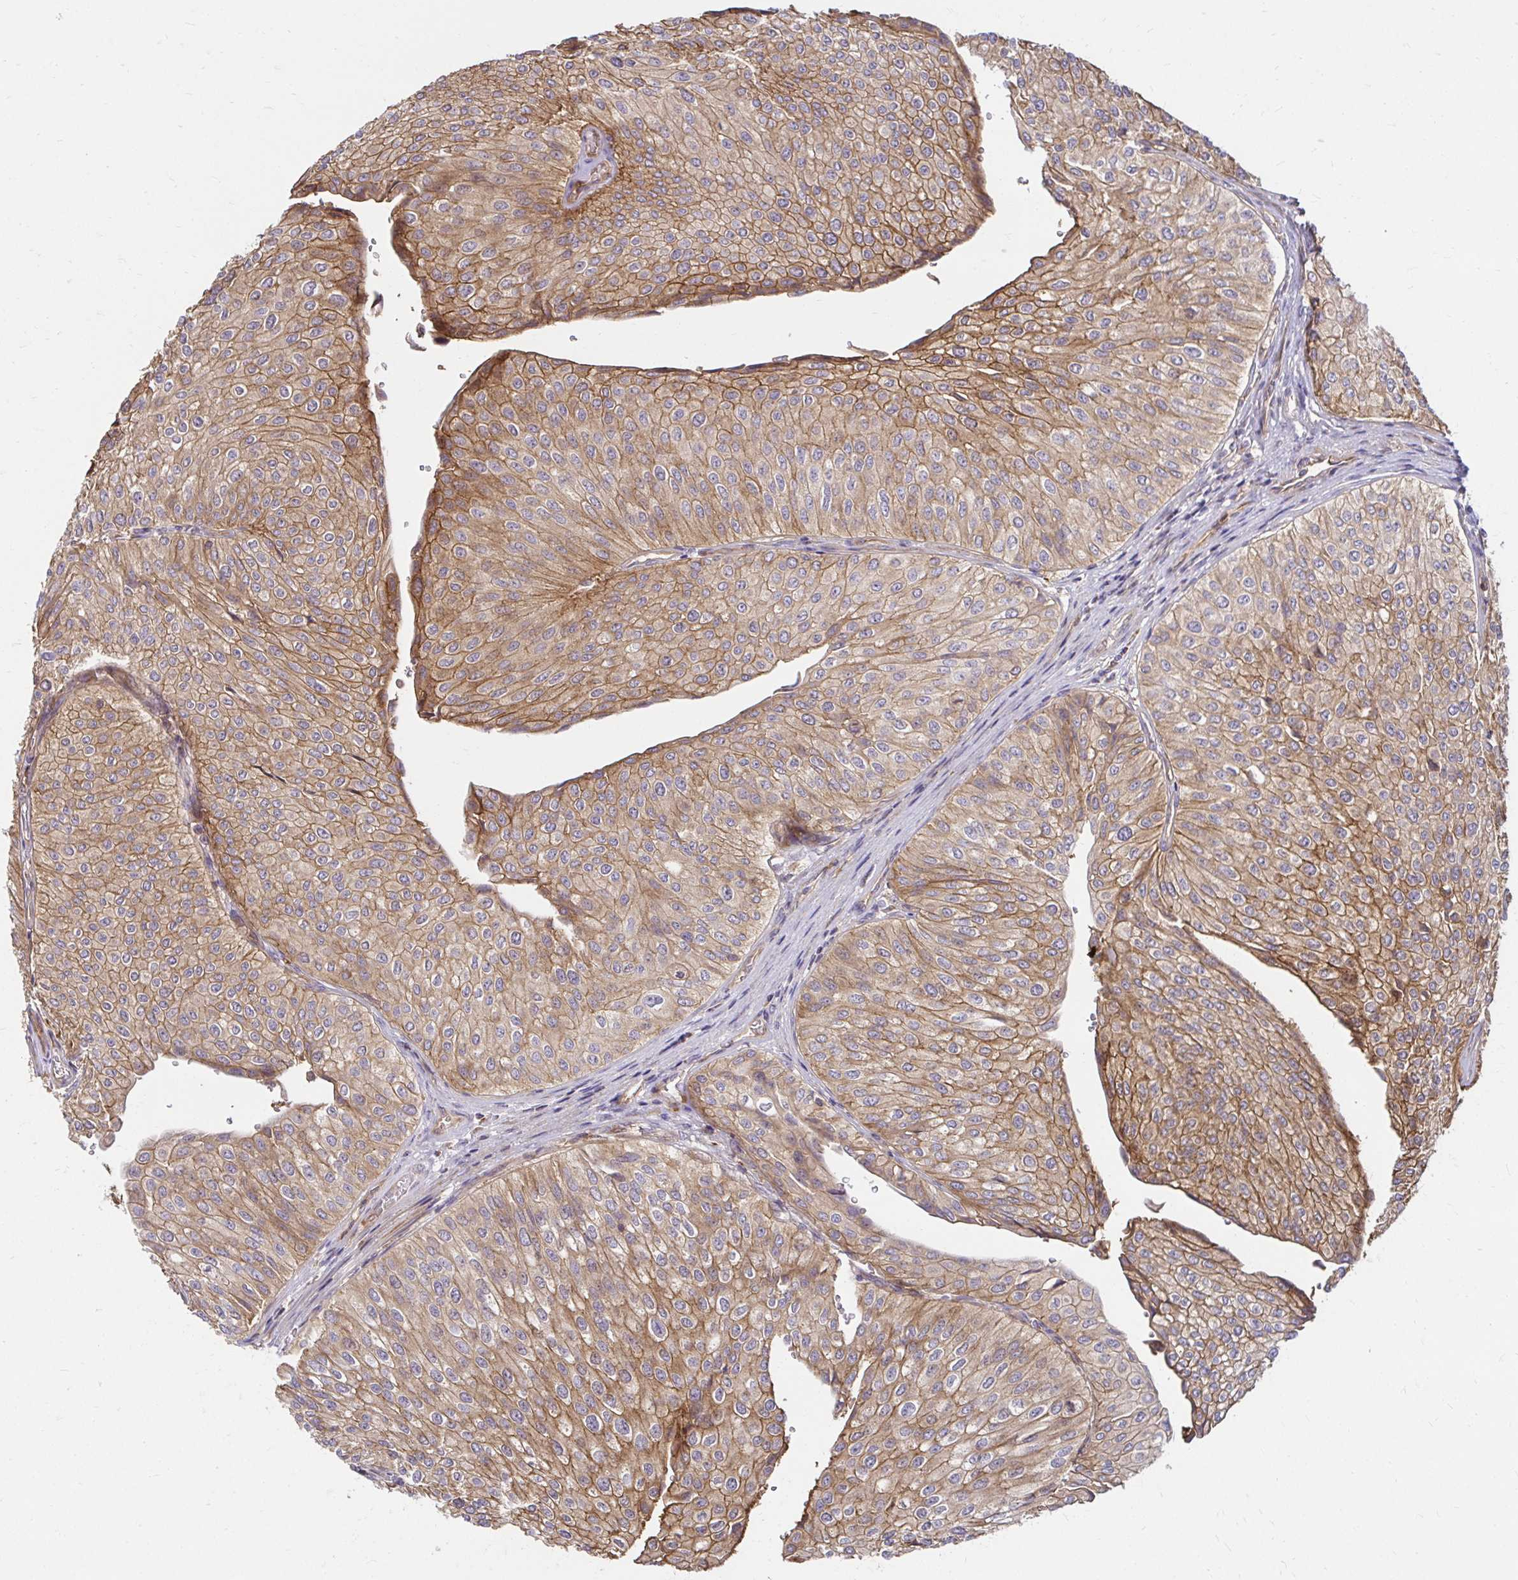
{"staining": {"intensity": "moderate", "quantity": ">75%", "location": "cytoplasmic/membranous"}, "tissue": "urothelial cancer", "cell_type": "Tumor cells", "image_type": "cancer", "snomed": [{"axis": "morphology", "description": "Urothelial carcinoma, NOS"}, {"axis": "topography", "description": "Urinary bladder"}], "caption": "A brown stain labels moderate cytoplasmic/membranous staining of a protein in human transitional cell carcinoma tumor cells. (Stains: DAB (3,3'-diaminobenzidine) in brown, nuclei in blue, Microscopy: brightfield microscopy at high magnification).", "gene": "ITGA2", "patient": {"sex": "male", "age": 67}}